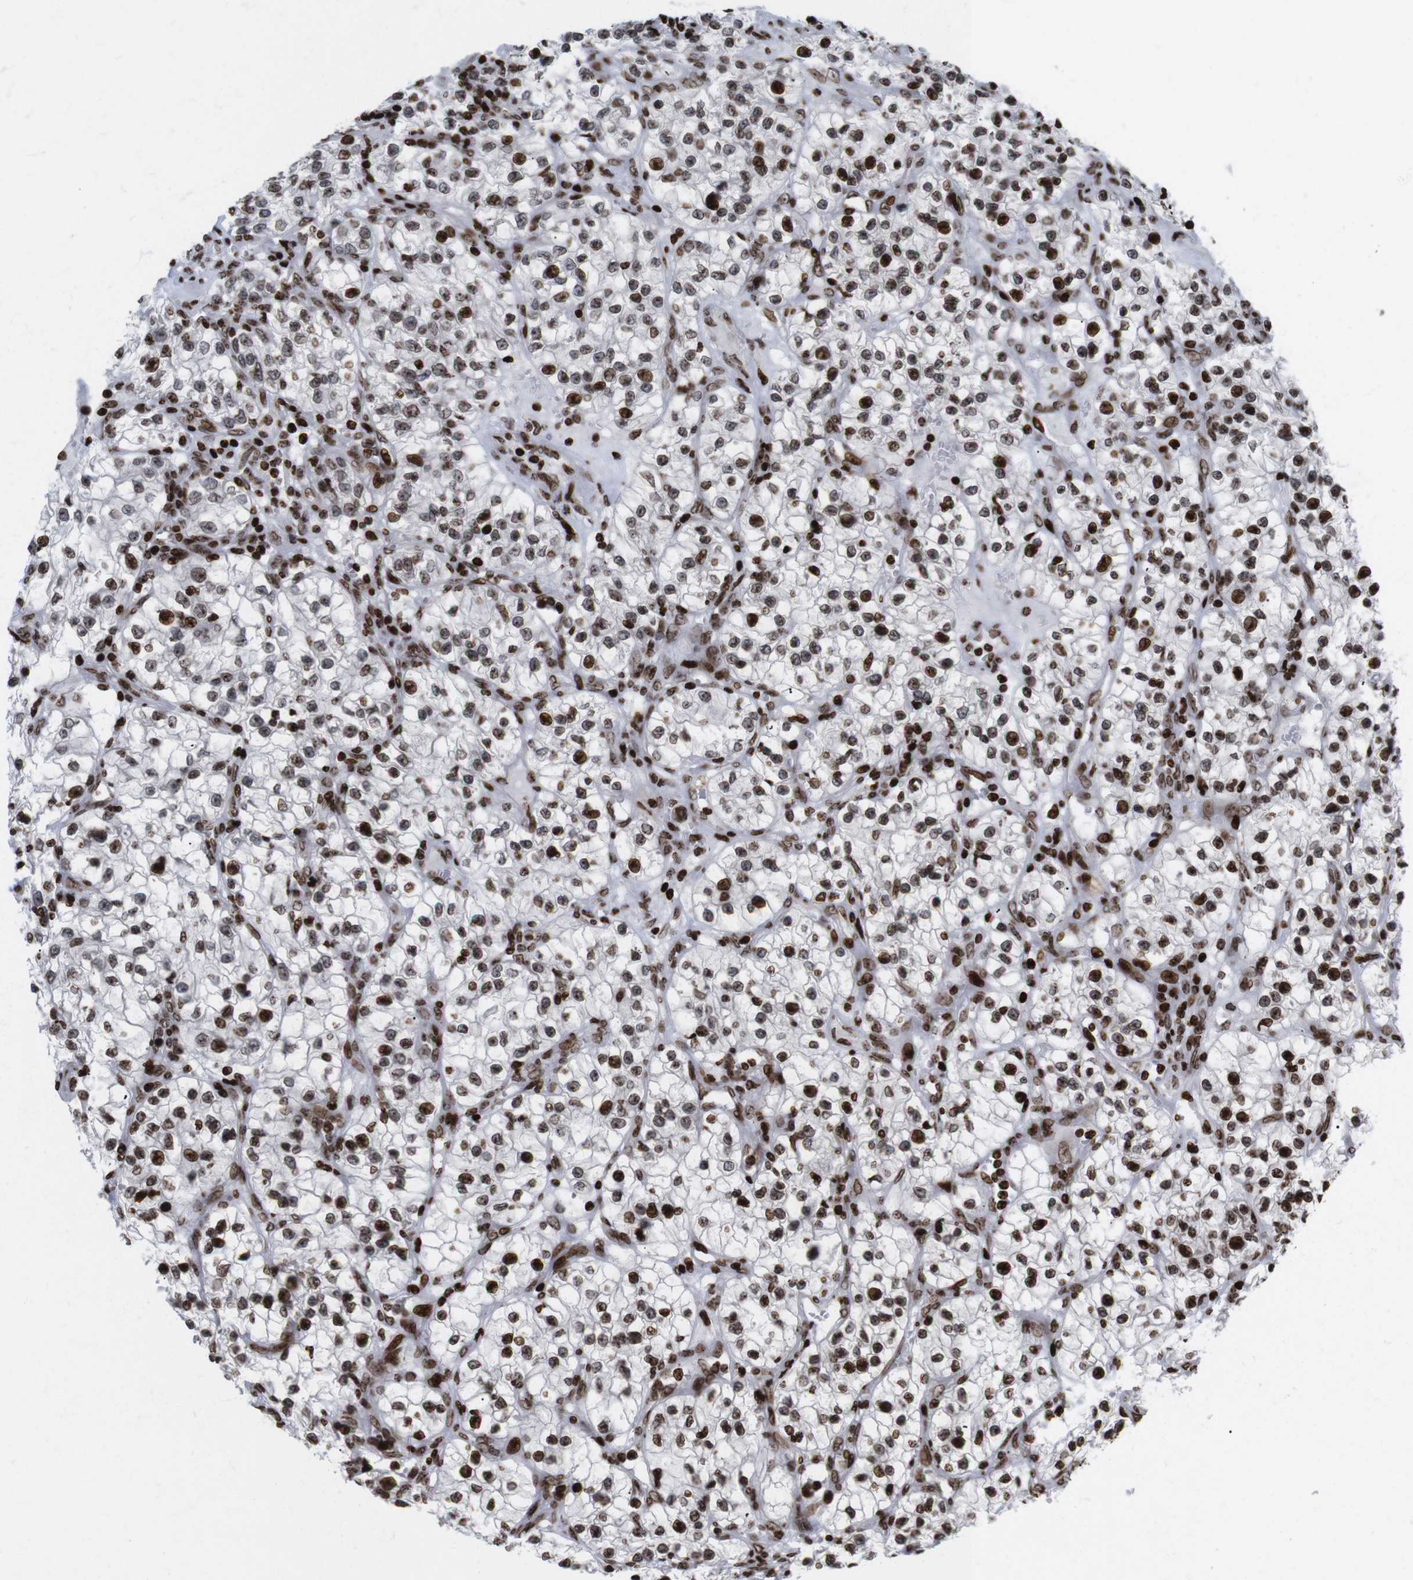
{"staining": {"intensity": "strong", "quantity": ">75%", "location": "nuclear"}, "tissue": "renal cancer", "cell_type": "Tumor cells", "image_type": "cancer", "snomed": [{"axis": "morphology", "description": "Adenocarcinoma, NOS"}, {"axis": "topography", "description": "Kidney"}], "caption": "The photomicrograph reveals staining of renal cancer (adenocarcinoma), revealing strong nuclear protein positivity (brown color) within tumor cells. (DAB IHC, brown staining for protein, blue staining for nuclei).", "gene": "H1-4", "patient": {"sex": "female", "age": 57}}